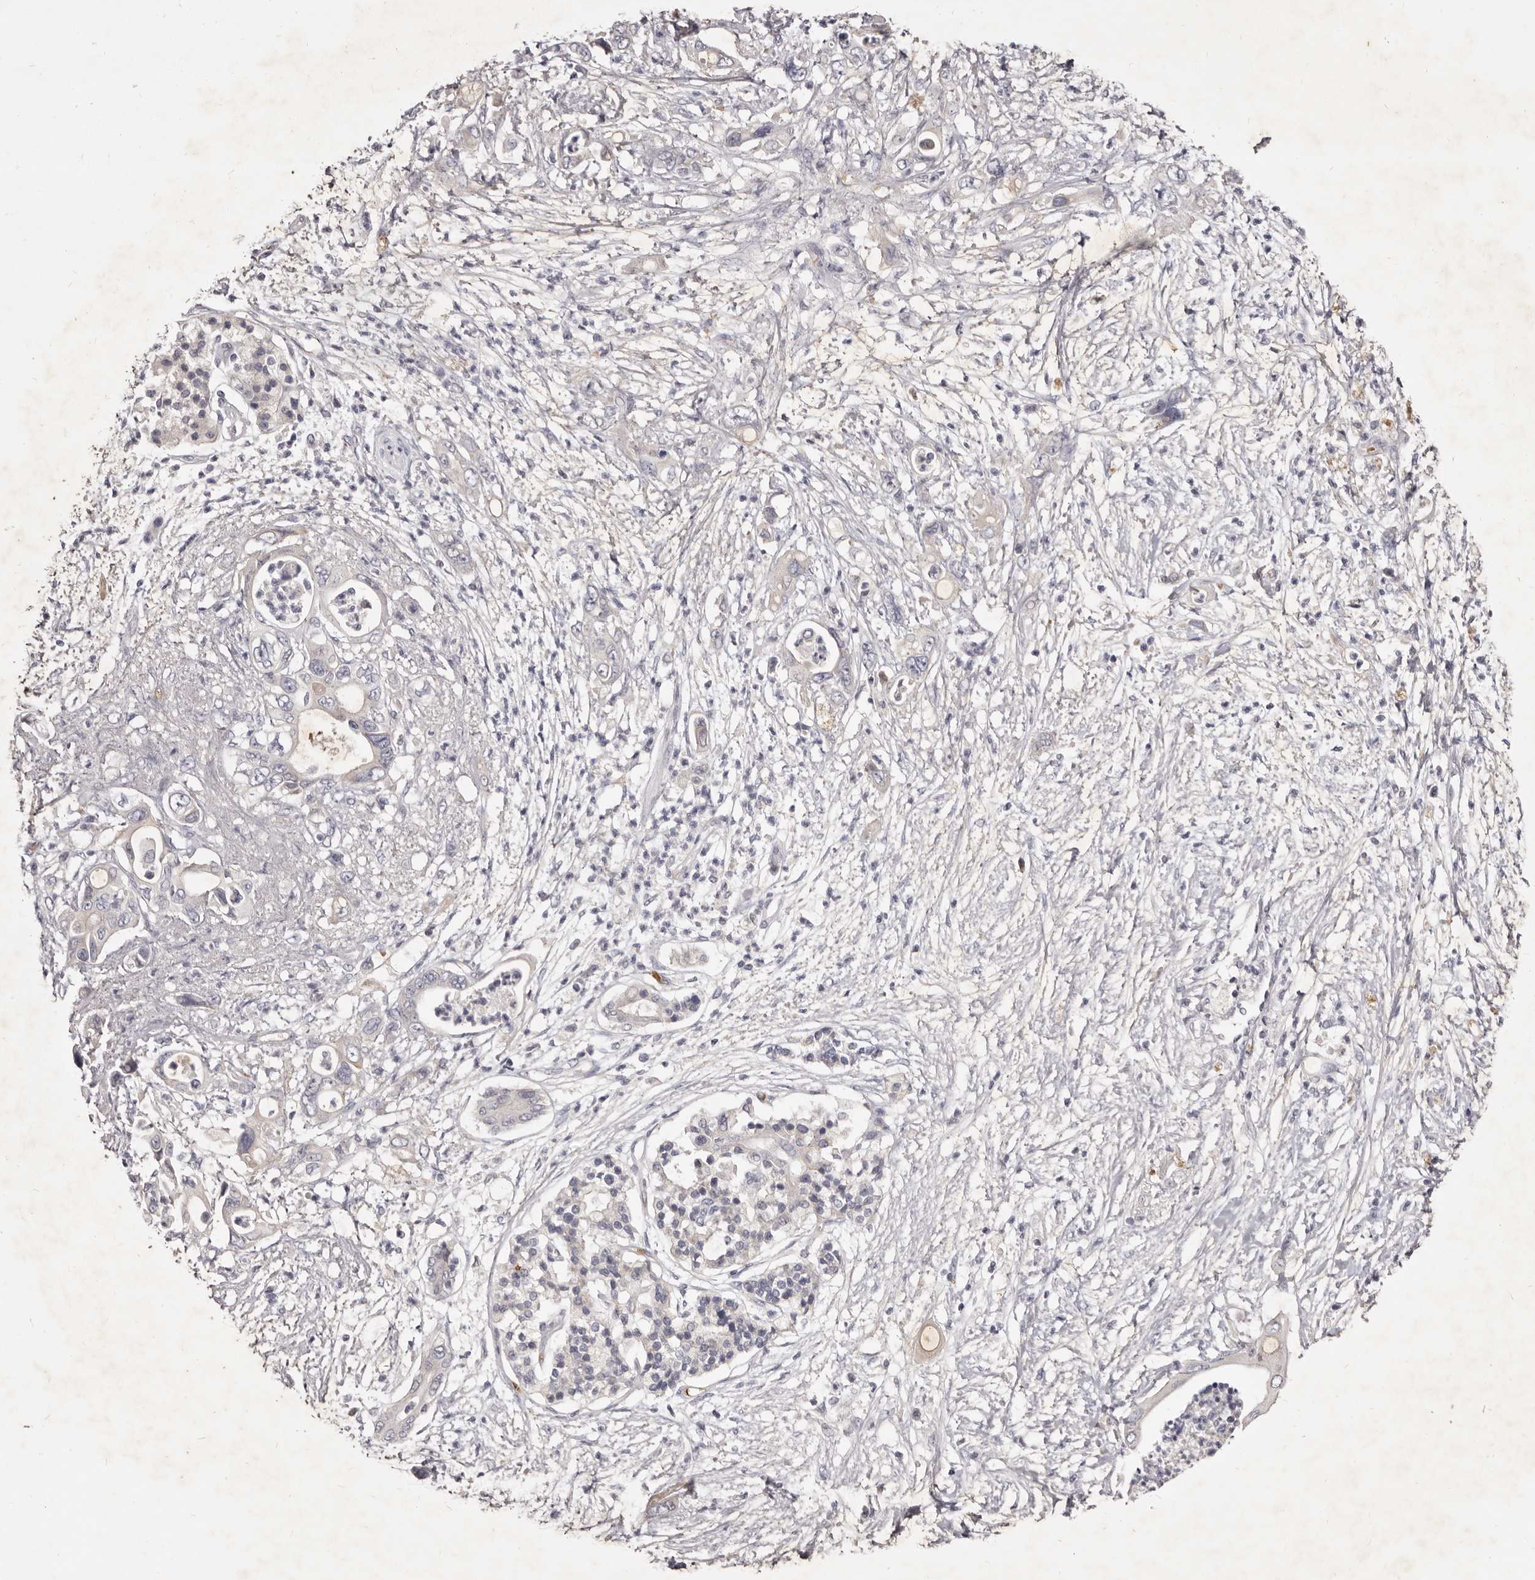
{"staining": {"intensity": "negative", "quantity": "none", "location": "none"}, "tissue": "pancreatic cancer", "cell_type": "Tumor cells", "image_type": "cancer", "snomed": [{"axis": "morphology", "description": "Adenocarcinoma, NOS"}, {"axis": "topography", "description": "Pancreas"}], "caption": "Tumor cells show no significant positivity in adenocarcinoma (pancreatic).", "gene": "KIF2B", "patient": {"sex": "male", "age": 66}}